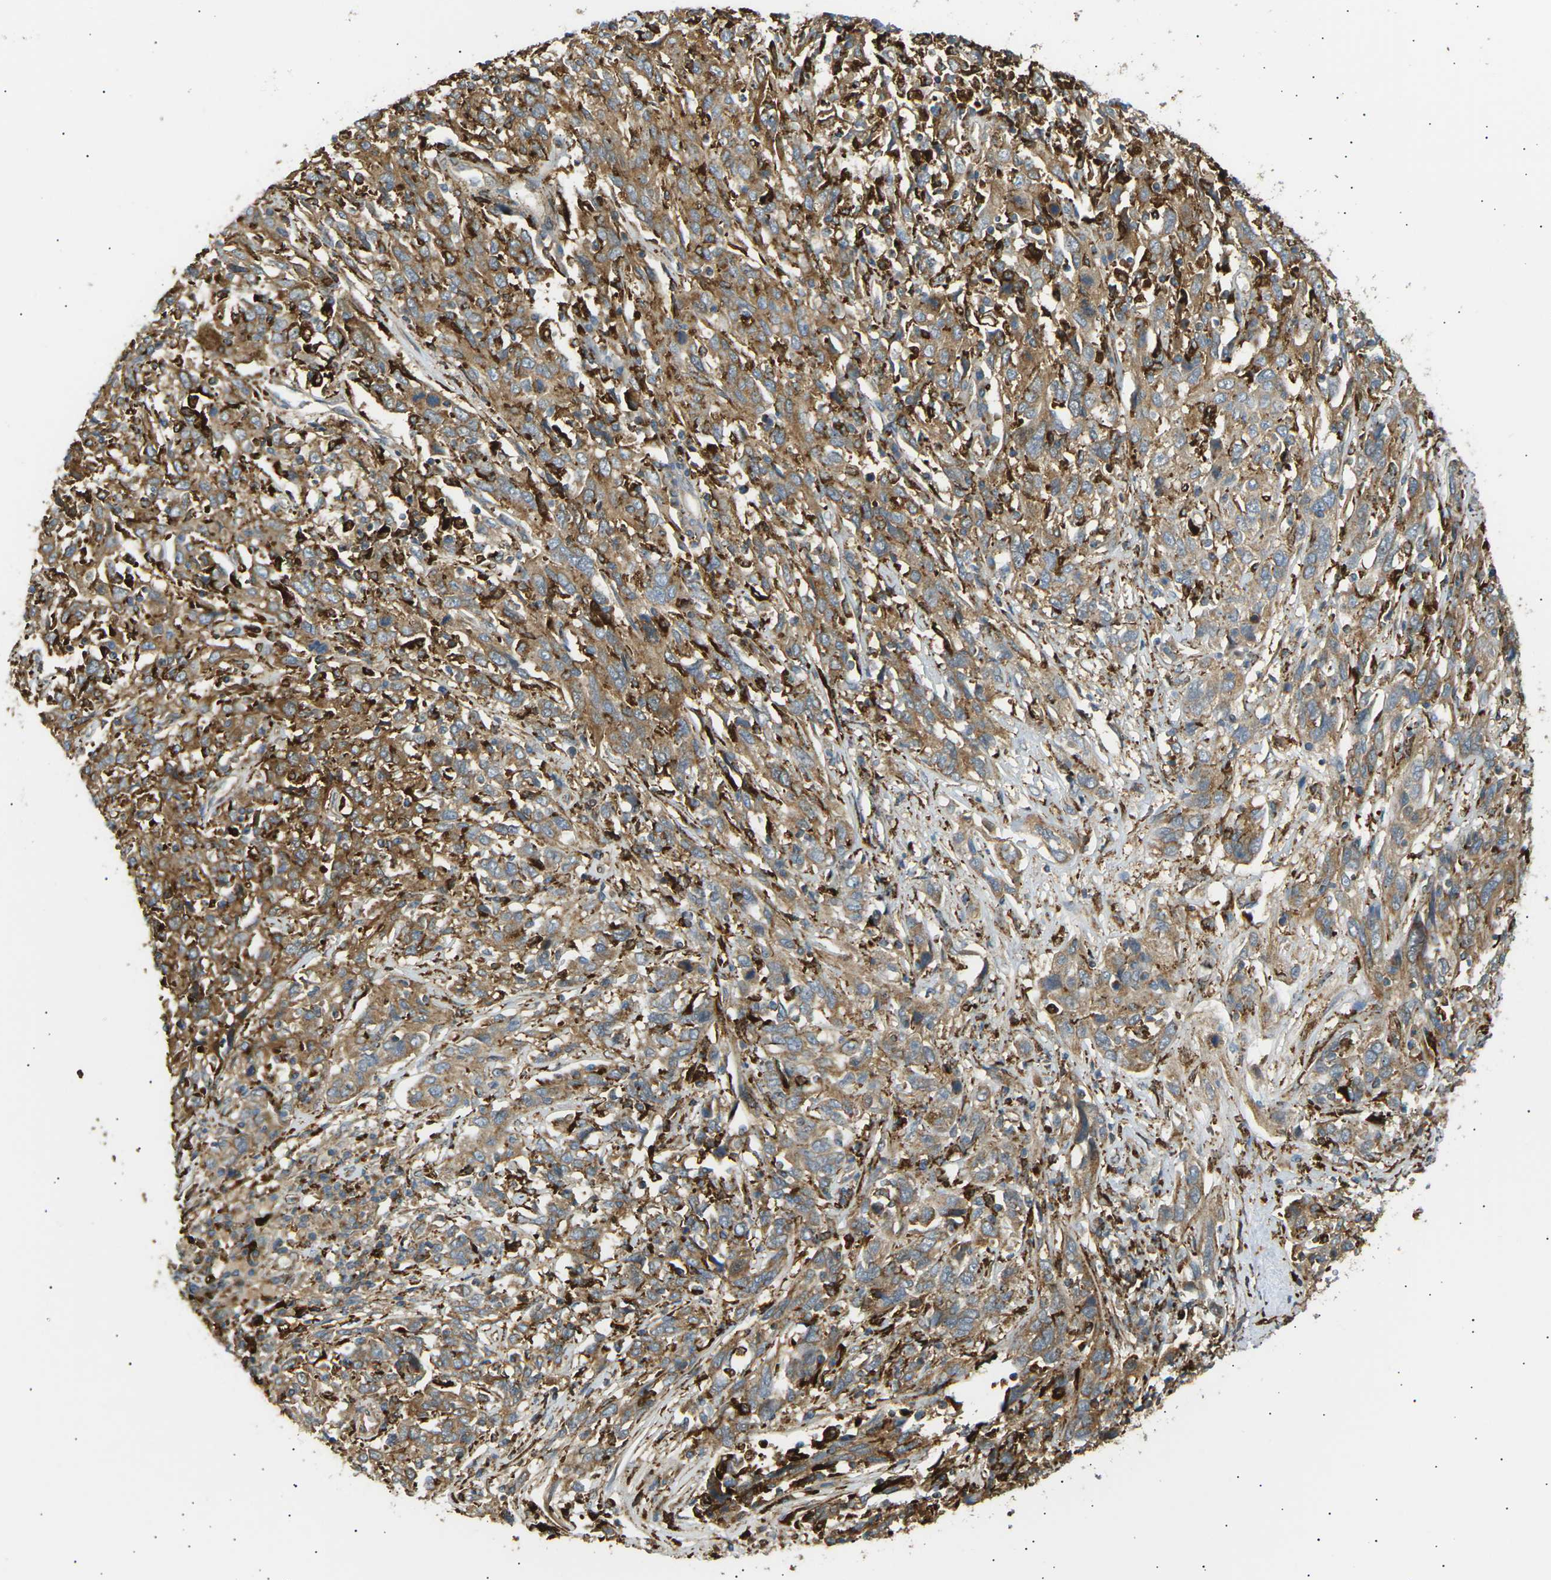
{"staining": {"intensity": "moderate", "quantity": ">75%", "location": "cytoplasmic/membranous"}, "tissue": "cervical cancer", "cell_type": "Tumor cells", "image_type": "cancer", "snomed": [{"axis": "morphology", "description": "Squamous cell carcinoma, NOS"}, {"axis": "topography", "description": "Cervix"}], "caption": "Immunohistochemistry (DAB) staining of squamous cell carcinoma (cervical) displays moderate cytoplasmic/membranous protein expression in approximately >75% of tumor cells.", "gene": "CDK17", "patient": {"sex": "female", "age": 46}}